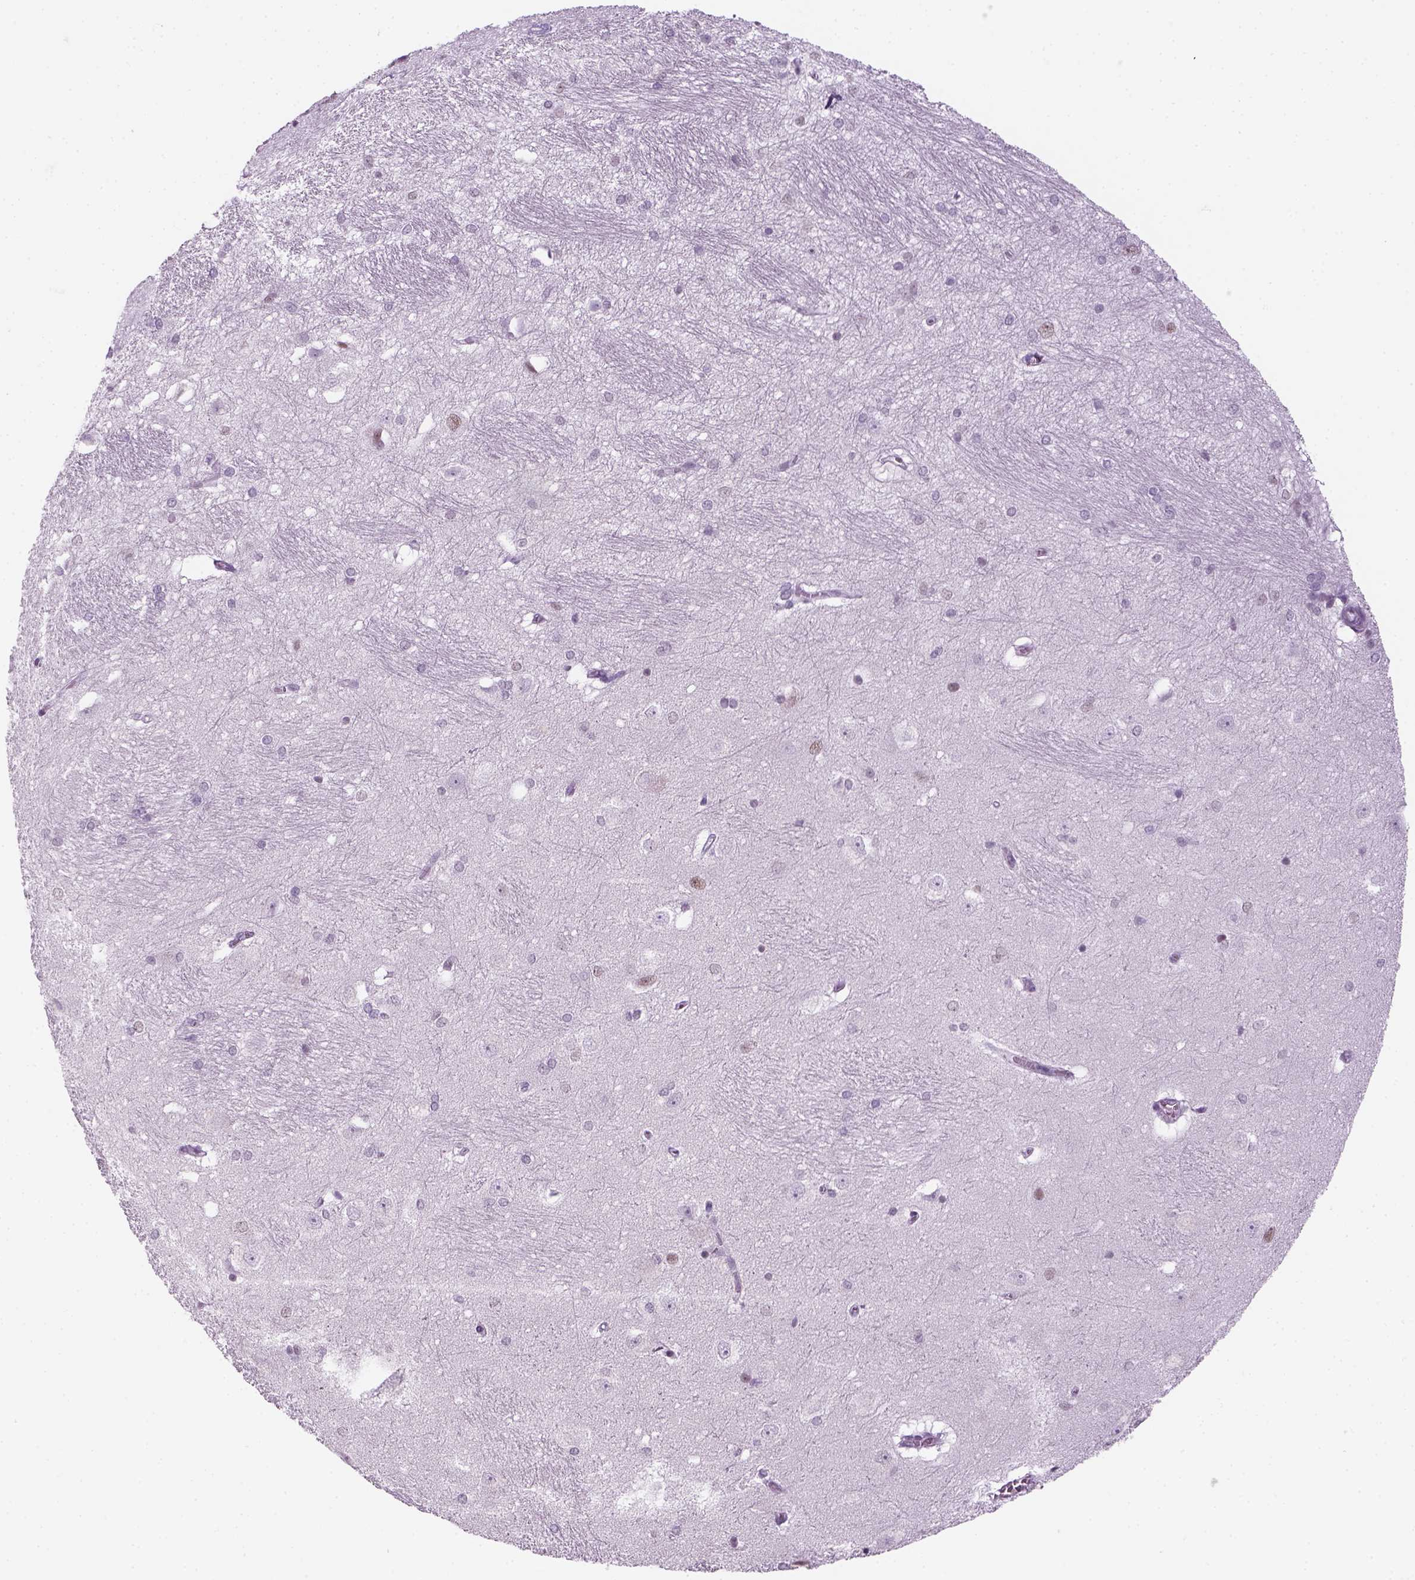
{"staining": {"intensity": "negative", "quantity": "none", "location": "none"}, "tissue": "hippocampus", "cell_type": "Glial cells", "image_type": "normal", "snomed": [{"axis": "morphology", "description": "Normal tissue, NOS"}, {"axis": "topography", "description": "Cerebral cortex"}, {"axis": "topography", "description": "Hippocampus"}], "caption": "A high-resolution histopathology image shows IHC staining of unremarkable hippocampus, which displays no significant staining in glial cells.", "gene": "ZNF865", "patient": {"sex": "female", "age": 19}}